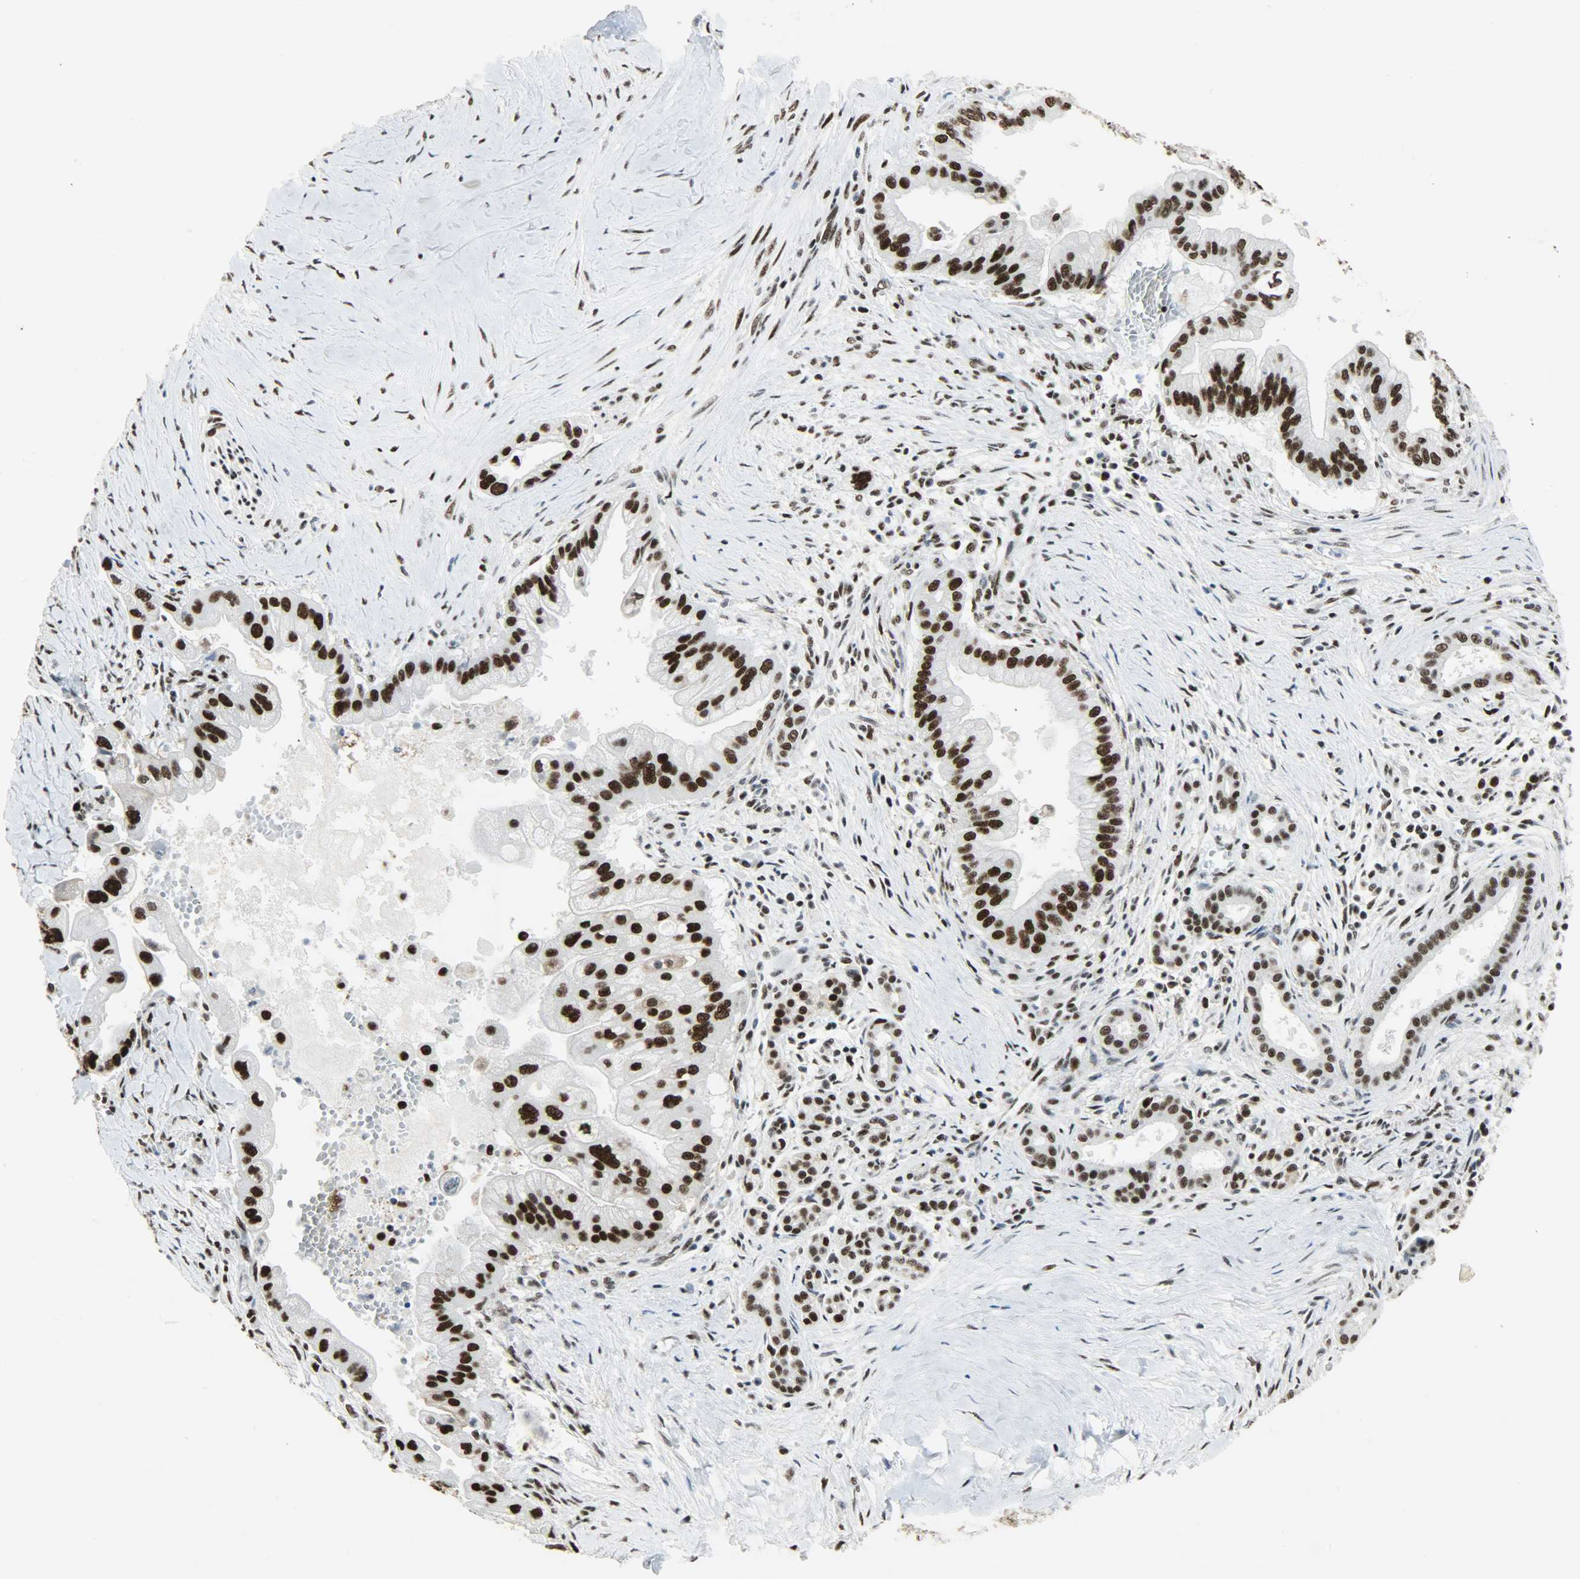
{"staining": {"intensity": "strong", "quantity": ">75%", "location": "nuclear"}, "tissue": "pancreatic cancer", "cell_type": "Tumor cells", "image_type": "cancer", "snomed": [{"axis": "morphology", "description": "Adenocarcinoma, NOS"}, {"axis": "topography", "description": "Pancreas"}], "caption": "Immunohistochemistry (IHC) of human pancreatic cancer reveals high levels of strong nuclear positivity in approximately >75% of tumor cells. The staining is performed using DAB brown chromogen to label protein expression. The nuclei are counter-stained blue using hematoxylin.", "gene": "SSB", "patient": {"sex": "male", "age": 59}}